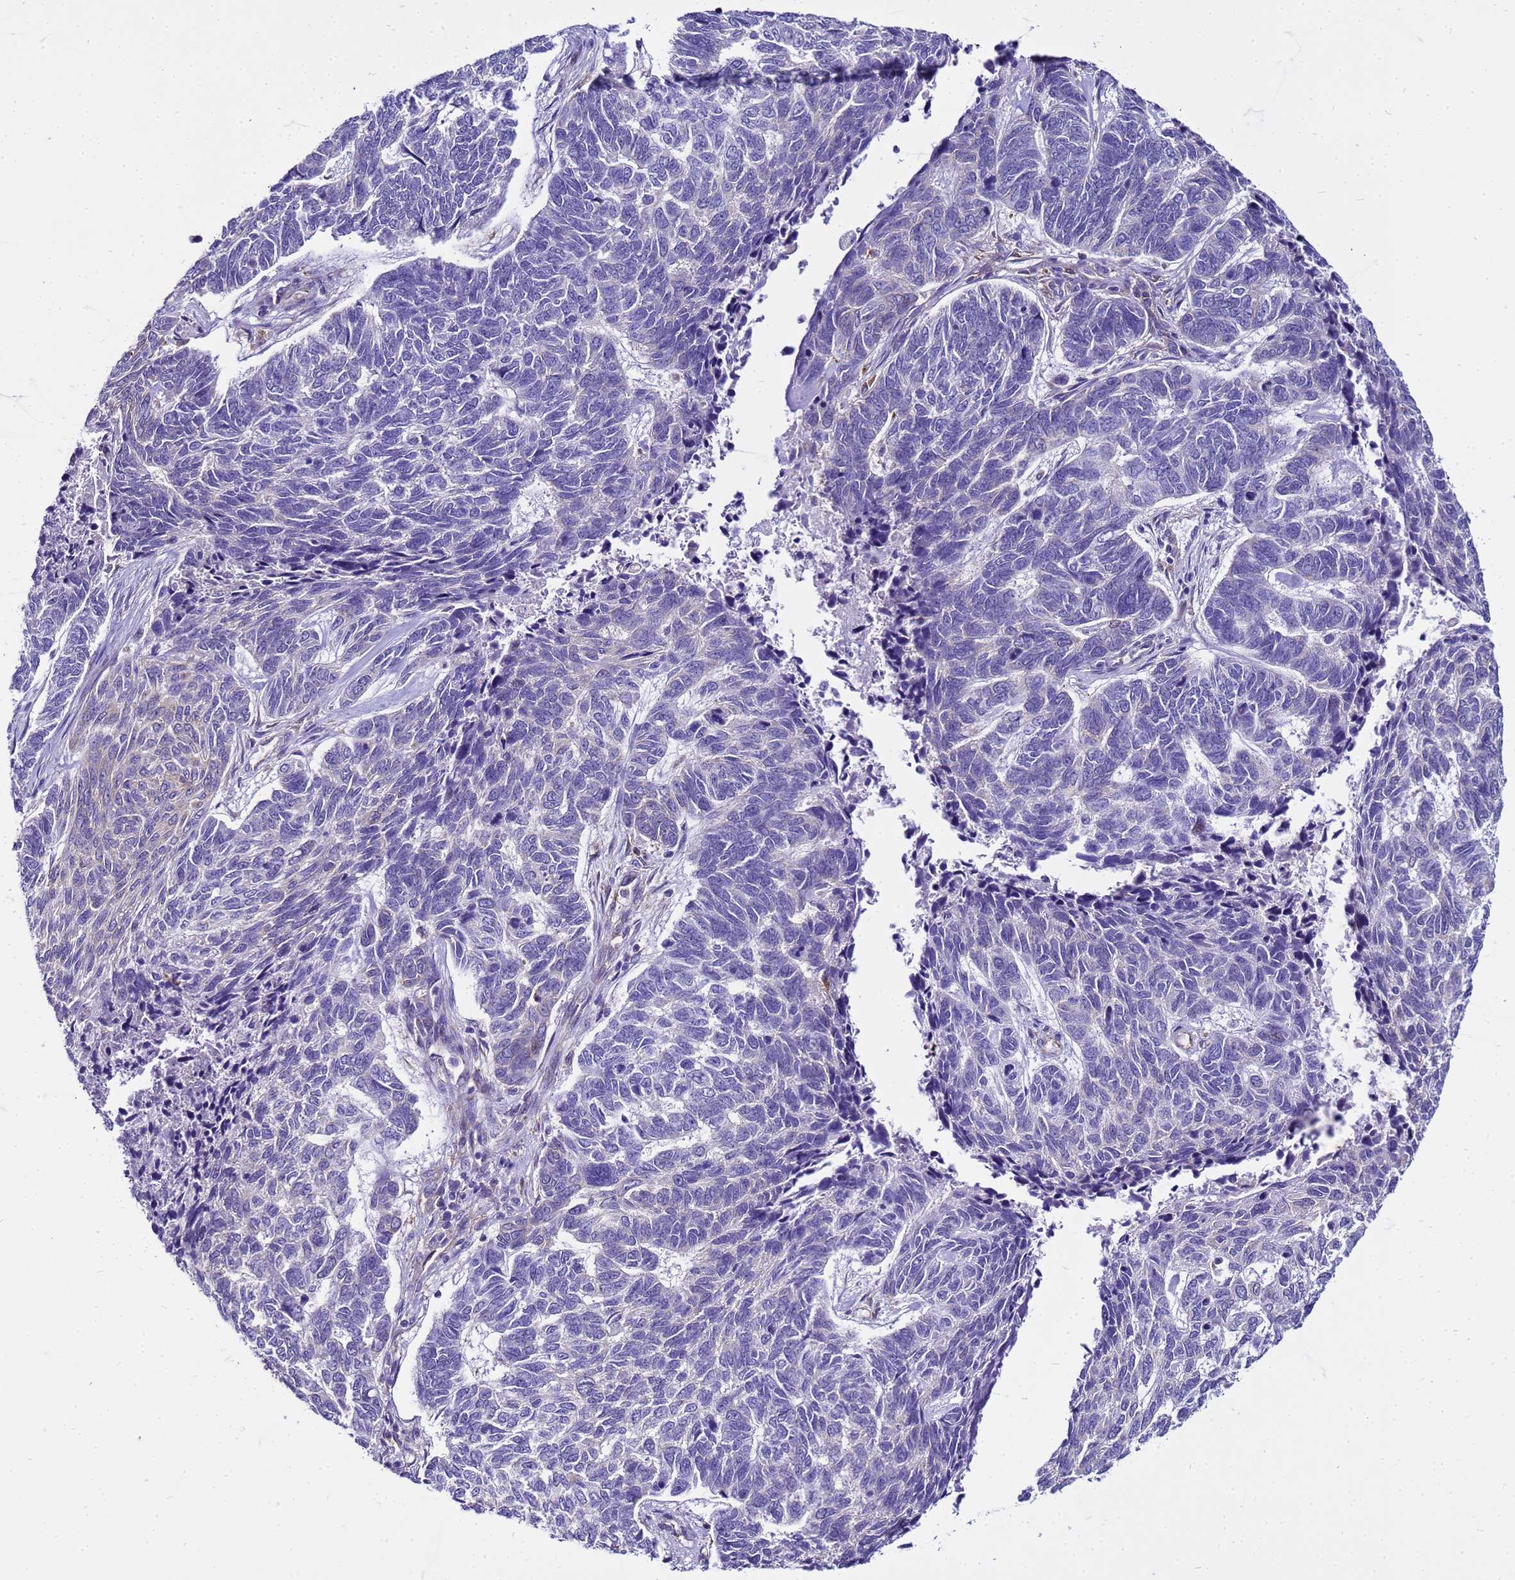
{"staining": {"intensity": "negative", "quantity": "none", "location": "none"}, "tissue": "skin cancer", "cell_type": "Tumor cells", "image_type": "cancer", "snomed": [{"axis": "morphology", "description": "Basal cell carcinoma"}, {"axis": "topography", "description": "Skin"}], "caption": "An immunohistochemistry (IHC) micrograph of basal cell carcinoma (skin) is shown. There is no staining in tumor cells of basal cell carcinoma (skin). (DAB immunohistochemistry (IHC), high magnification).", "gene": "PKD1", "patient": {"sex": "female", "age": 65}}